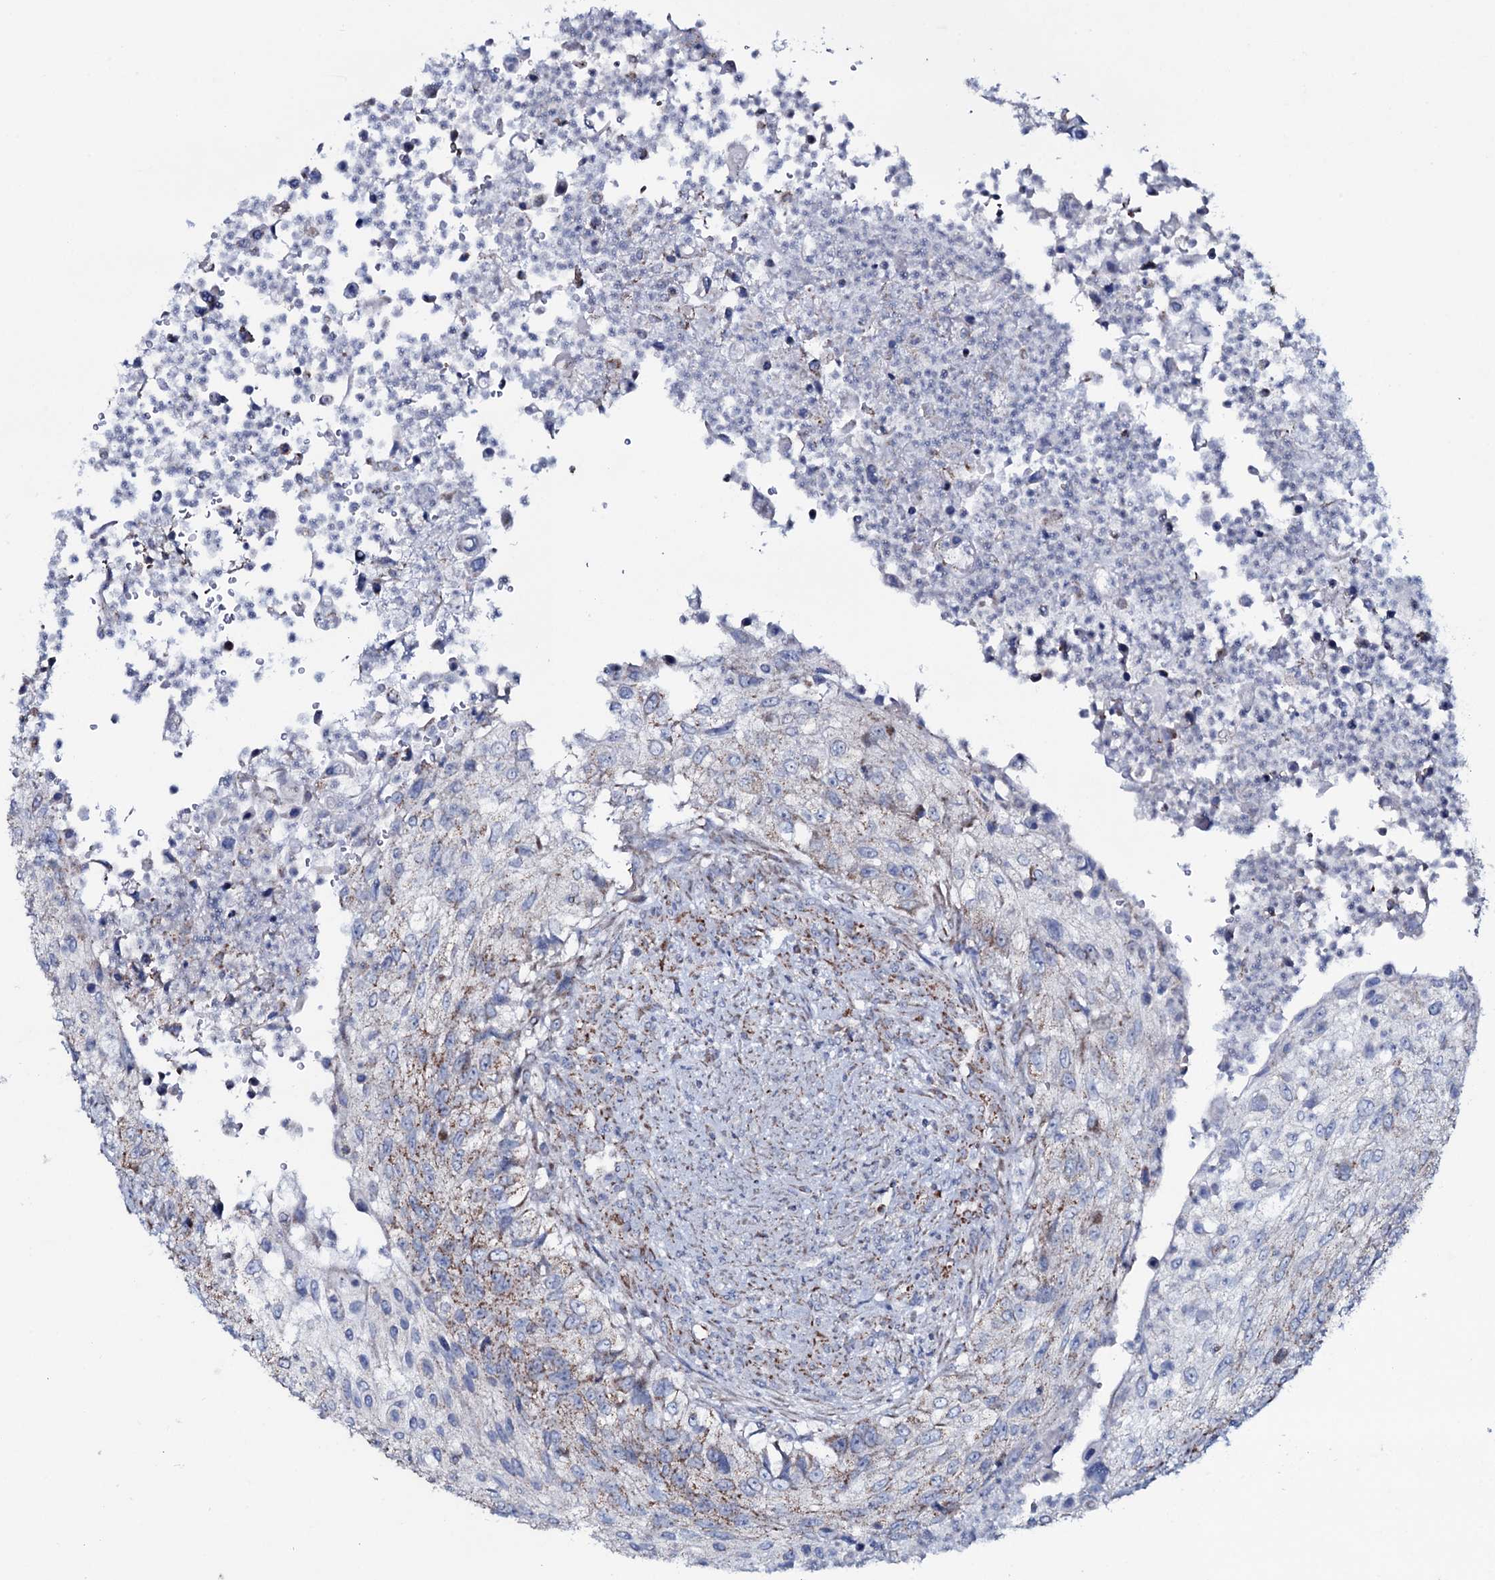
{"staining": {"intensity": "moderate", "quantity": "25%-75%", "location": "cytoplasmic/membranous"}, "tissue": "urothelial cancer", "cell_type": "Tumor cells", "image_type": "cancer", "snomed": [{"axis": "morphology", "description": "Urothelial carcinoma, High grade"}, {"axis": "topography", "description": "Urinary bladder"}], "caption": "Immunohistochemistry of urothelial cancer exhibits medium levels of moderate cytoplasmic/membranous expression in approximately 25%-75% of tumor cells.", "gene": "MRPS35", "patient": {"sex": "female", "age": 60}}